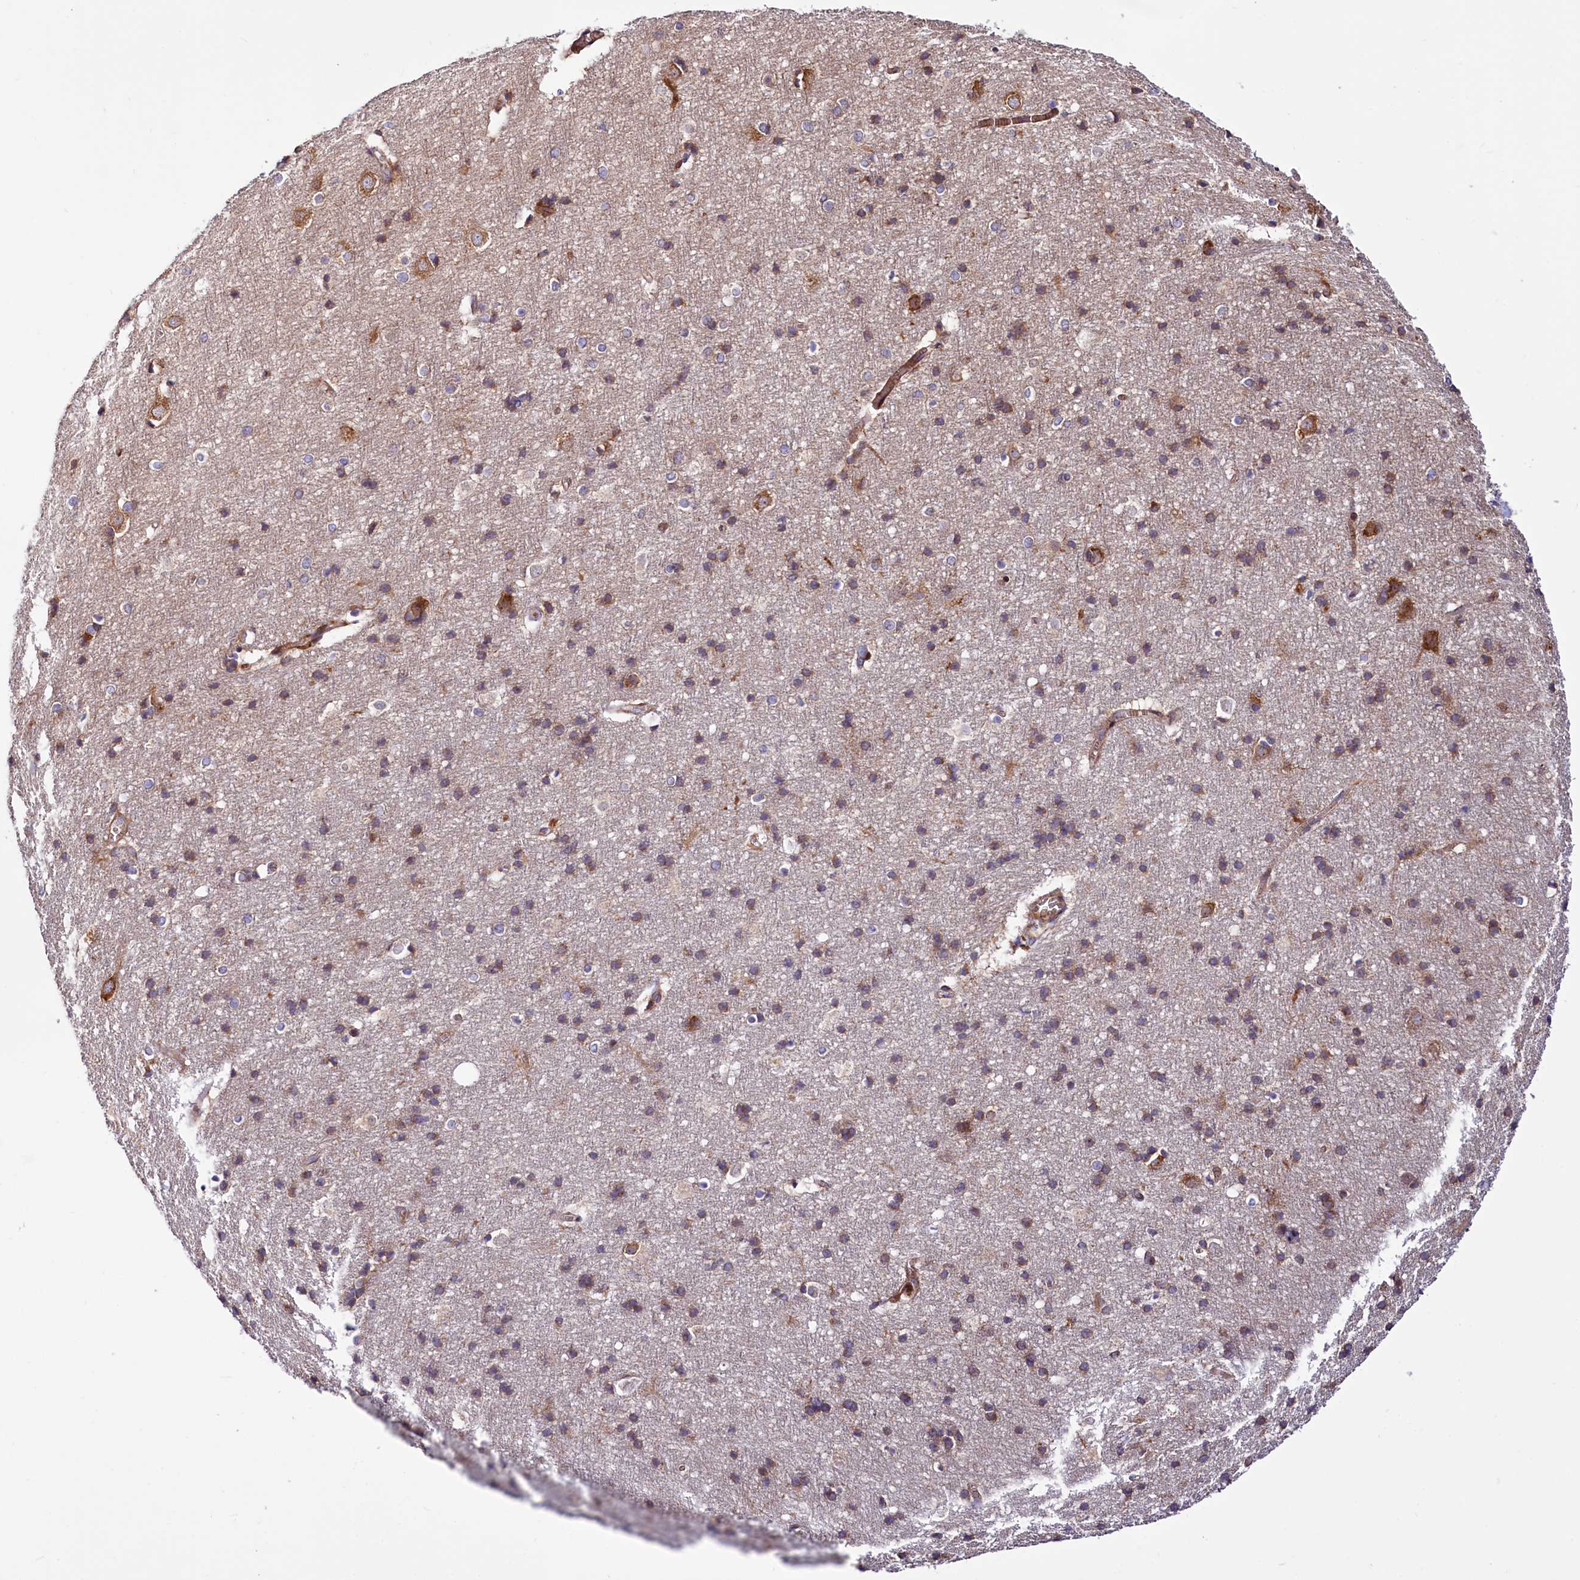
{"staining": {"intensity": "moderate", "quantity": "25%-75%", "location": "cytoplasmic/membranous"}, "tissue": "cerebral cortex", "cell_type": "Endothelial cells", "image_type": "normal", "snomed": [{"axis": "morphology", "description": "Normal tissue, NOS"}, {"axis": "topography", "description": "Cerebral cortex"}], "caption": "This is a photomicrograph of IHC staining of unremarkable cerebral cortex, which shows moderate expression in the cytoplasmic/membranous of endothelial cells.", "gene": "PDZRN3", "patient": {"sex": "male", "age": 54}}